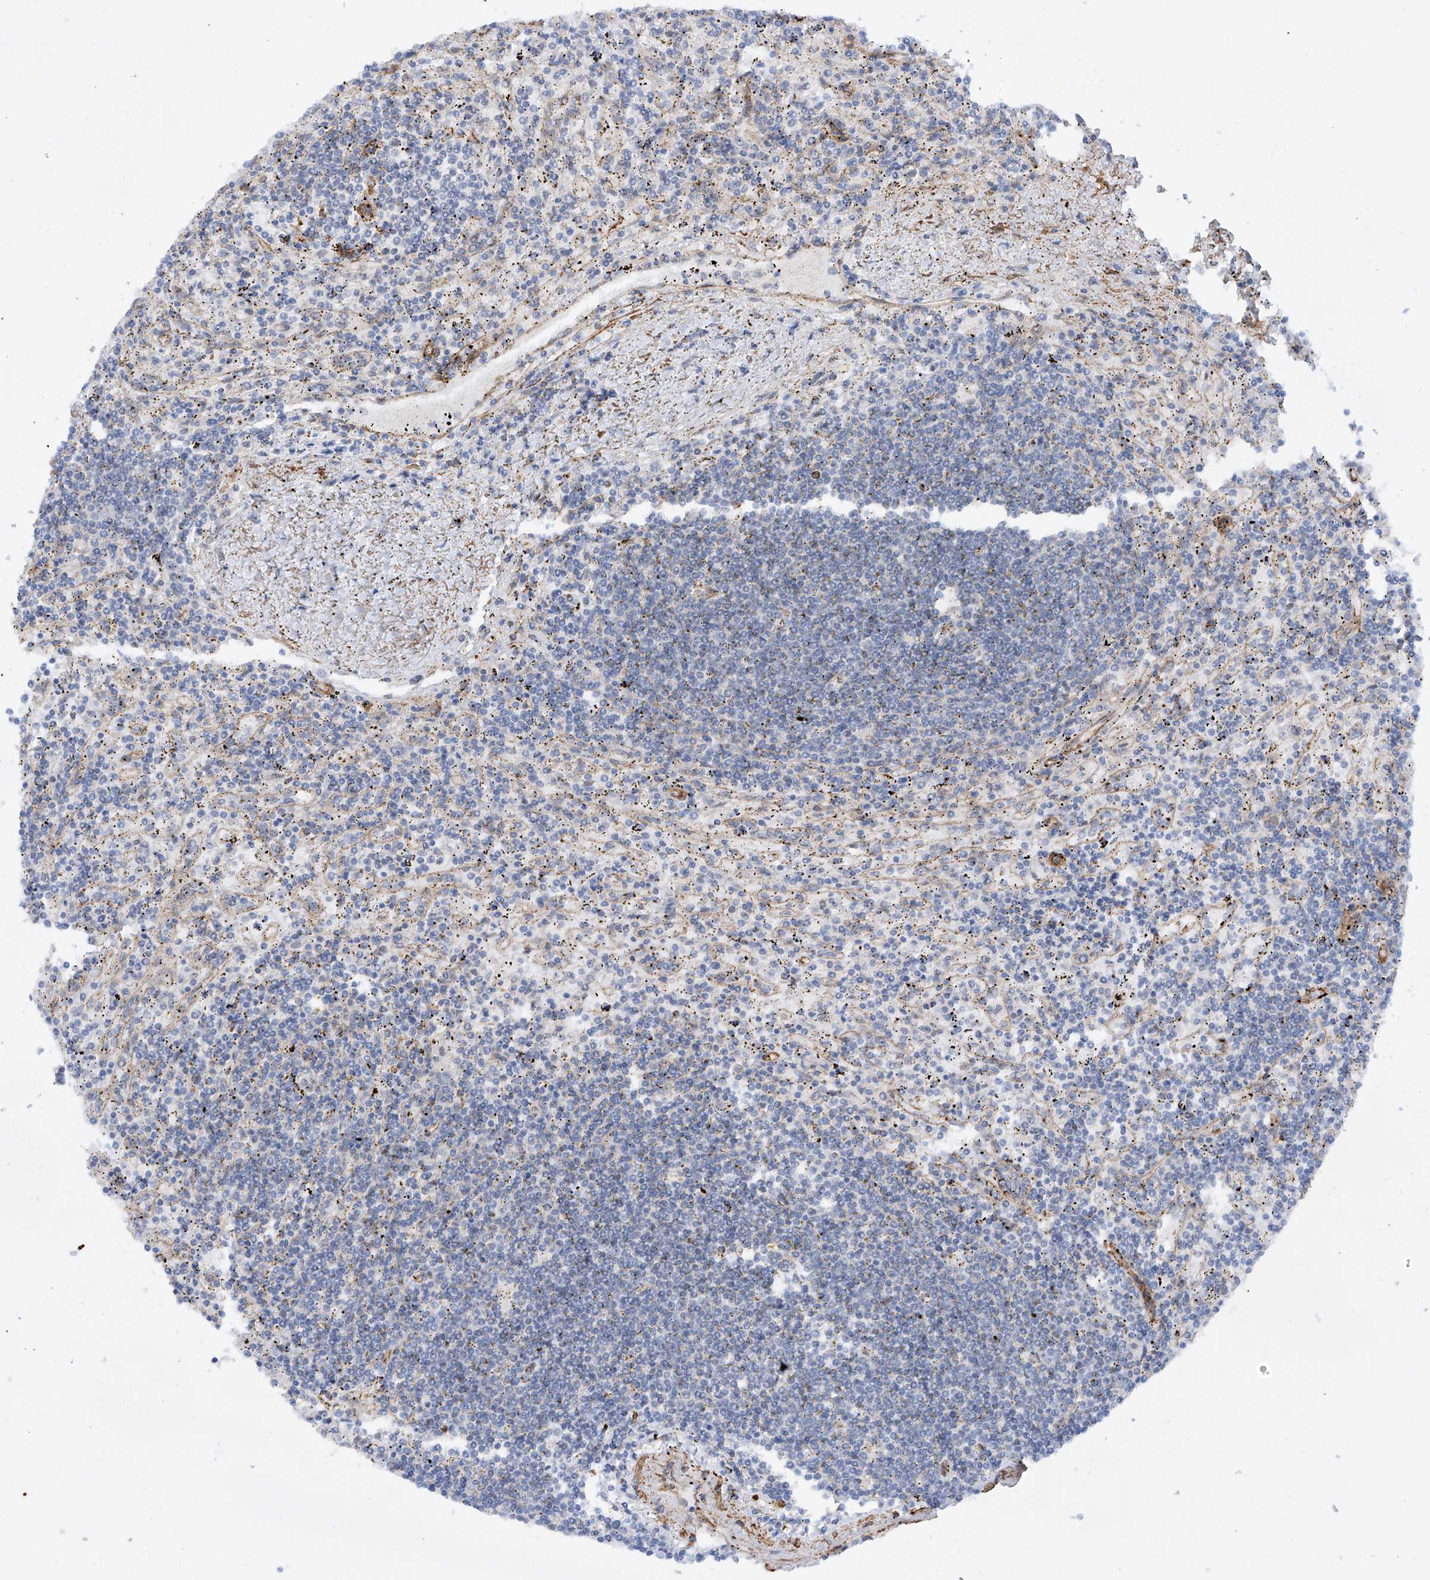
{"staining": {"intensity": "negative", "quantity": "none", "location": "none"}, "tissue": "lymphoma", "cell_type": "Tumor cells", "image_type": "cancer", "snomed": [{"axis": "morphology", "description": "Malignant lymphoma, non-Hodgkin's type, Low grade"}, {"axis": "topography", "description": "Spleen"}], "caption": "A photomicrograph of human lymphoma is negative for staining in tumor cells. Brightfield microscopy of immunohistochemistry stained with DAB (3,3'-diaminobenzidine) (brown) and hematoxylin (blue), captured at high magnification.", "gene": "ZNF490", "patient": {"sex": "male", "age": 76}}